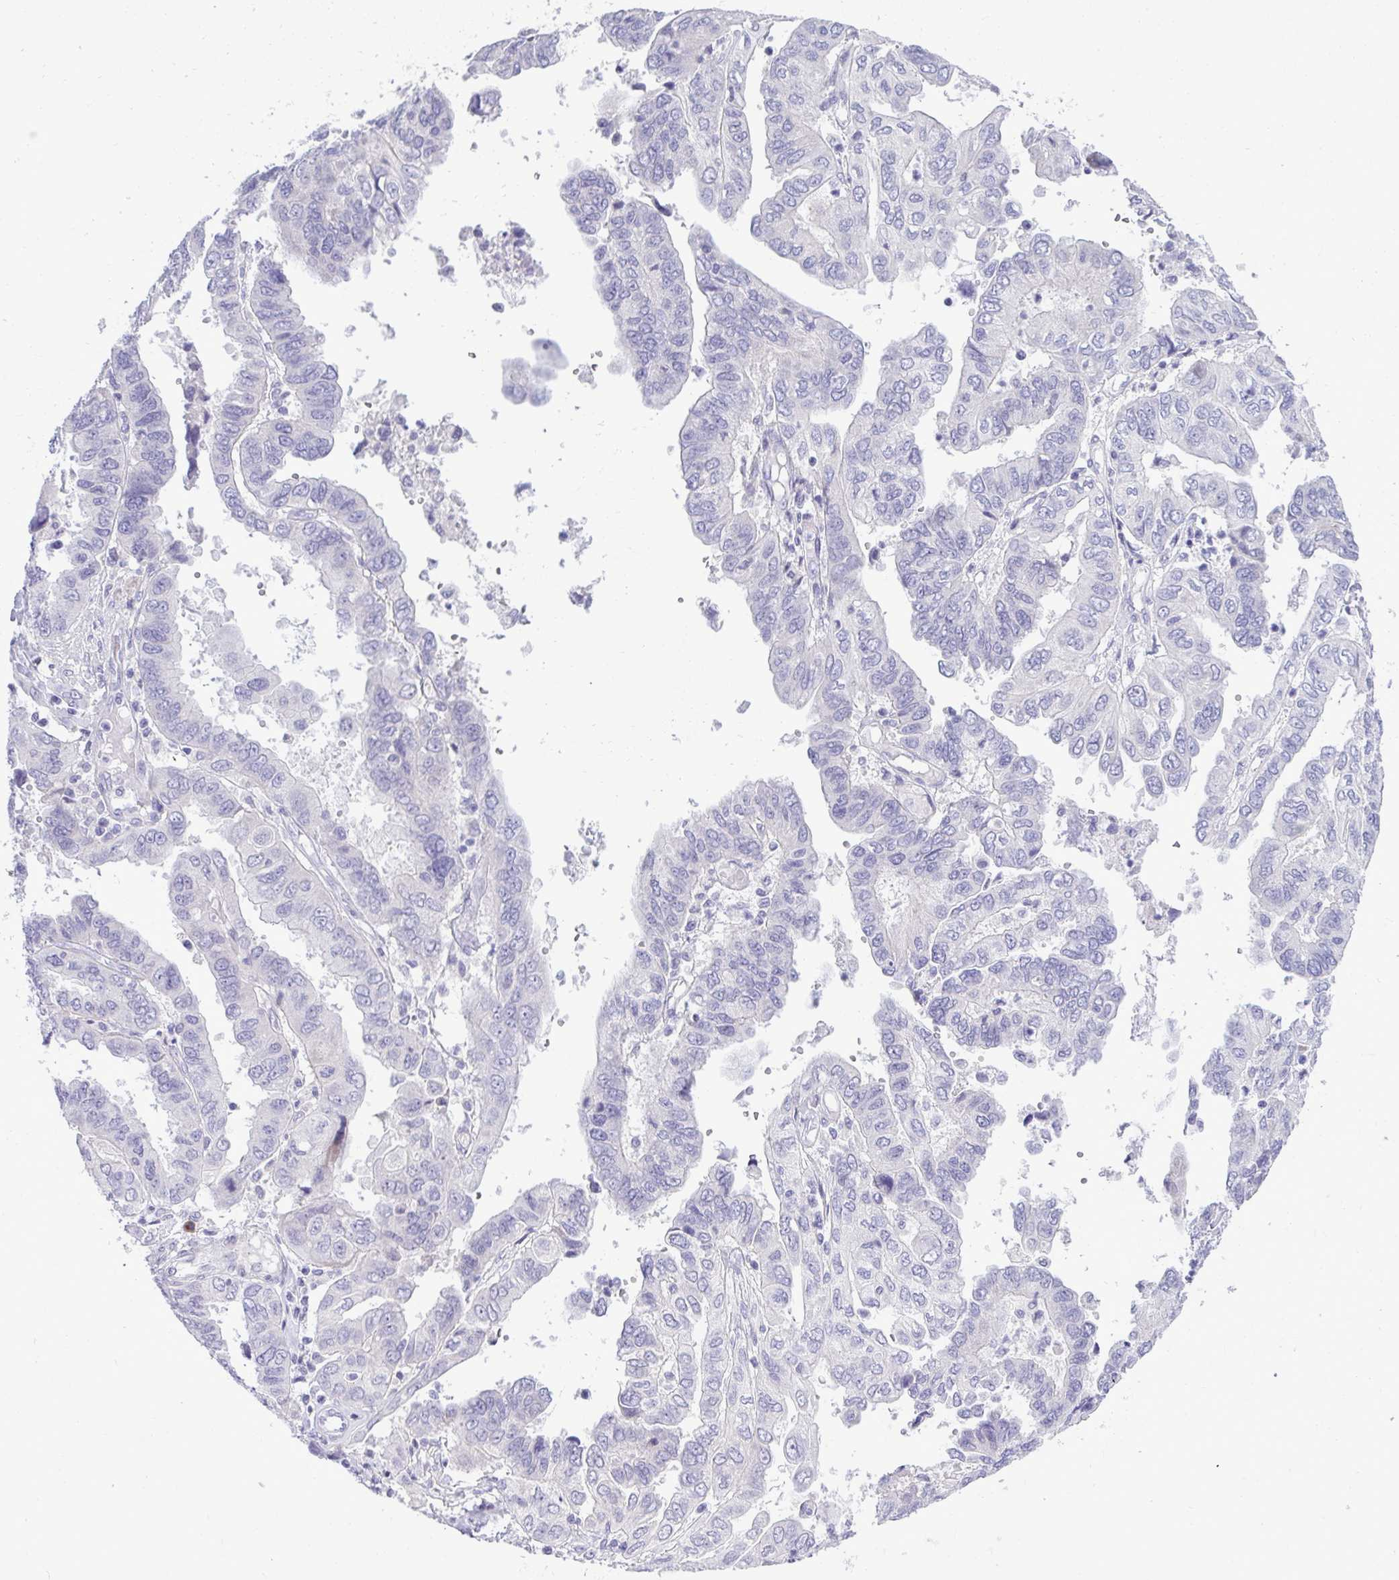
{"staining": {"intensity": "negative", "quantity": "none", "location": "none"}, "tissue": "ovarian cancer", "cell_type": "Tumor cells", "image_type": "cancer", "snomed": [{"axis": "morphology", "description": "Cystadenocarcinoma, serous, NOS"}, {"axis": "topography", "description": "Ovary"}], "caption": "A micrograph of ovarian cancer (serous cystadenocarcinoma) stained for a protein demonstrates no brown staining in tumor cells. (DAB (3,3'-diaminobenzidine) immunohistochemistry (IHC) with hematoxylin counter stain).", "gene": "SPAG1", "patient": {"sex": "female", "age": 79}}